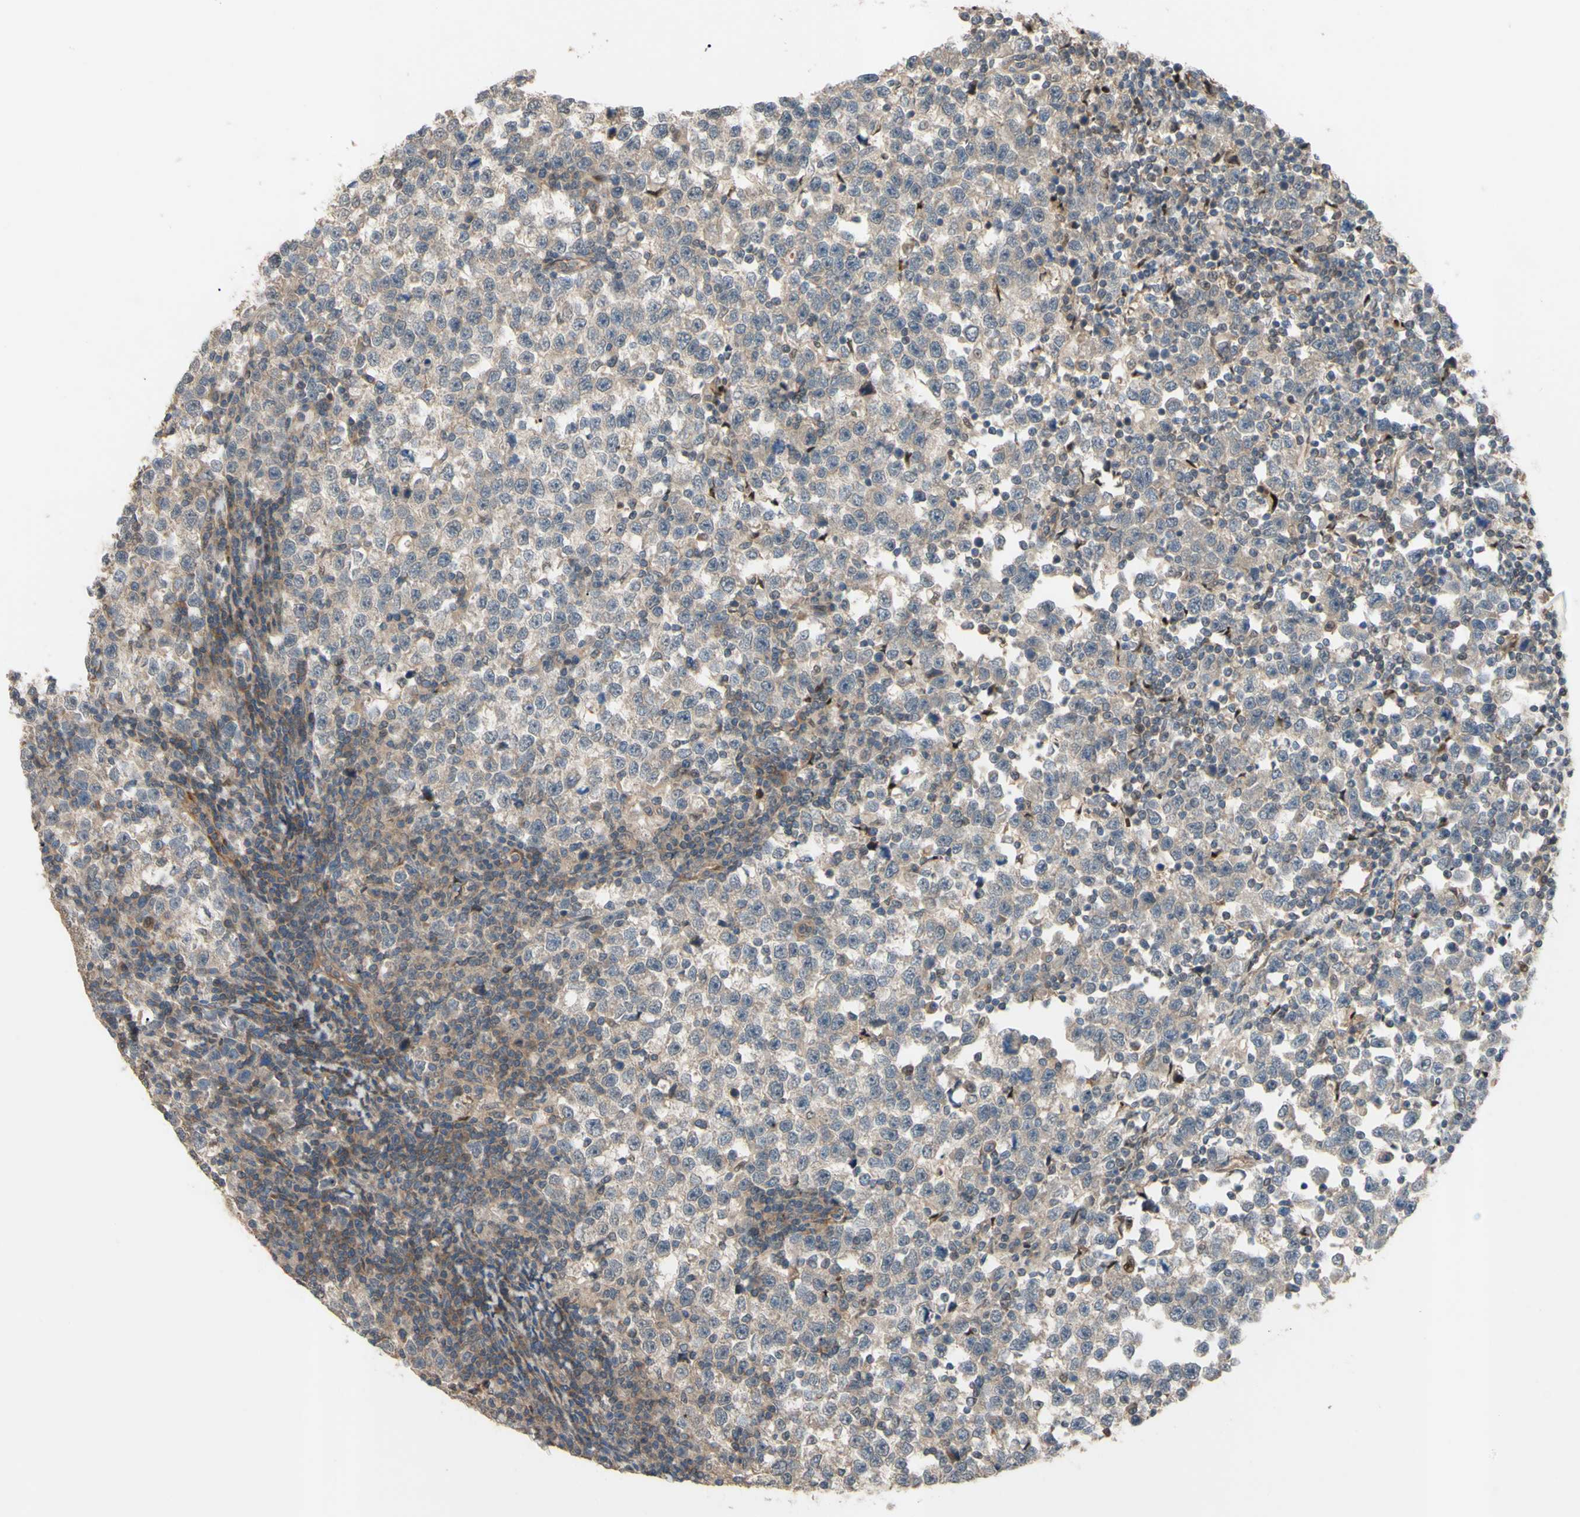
{"staining": {"intensity": "weak", "quantity": ">75%", "location": "cytoplasmic/membranous"}, "tissue": "testis cancer", "cell_type": "Tumor cells", "image_type": "cancer", "snomed": [{"axis": "morphology", "description": "Seminoma, NOS"}, {"axis": "topography", "description": "Testis"}], "caption": "This micrograph exhibits seminoma (testis) stained with immunohistochemistry to label a protein in brown. The cytoplasmic/membranous of tumor cells show weak positivity for the protein. Nuclei are counter-stained blue.", "gene": "SHROOM4", "patient": {"sex": "male", "age": 43}}